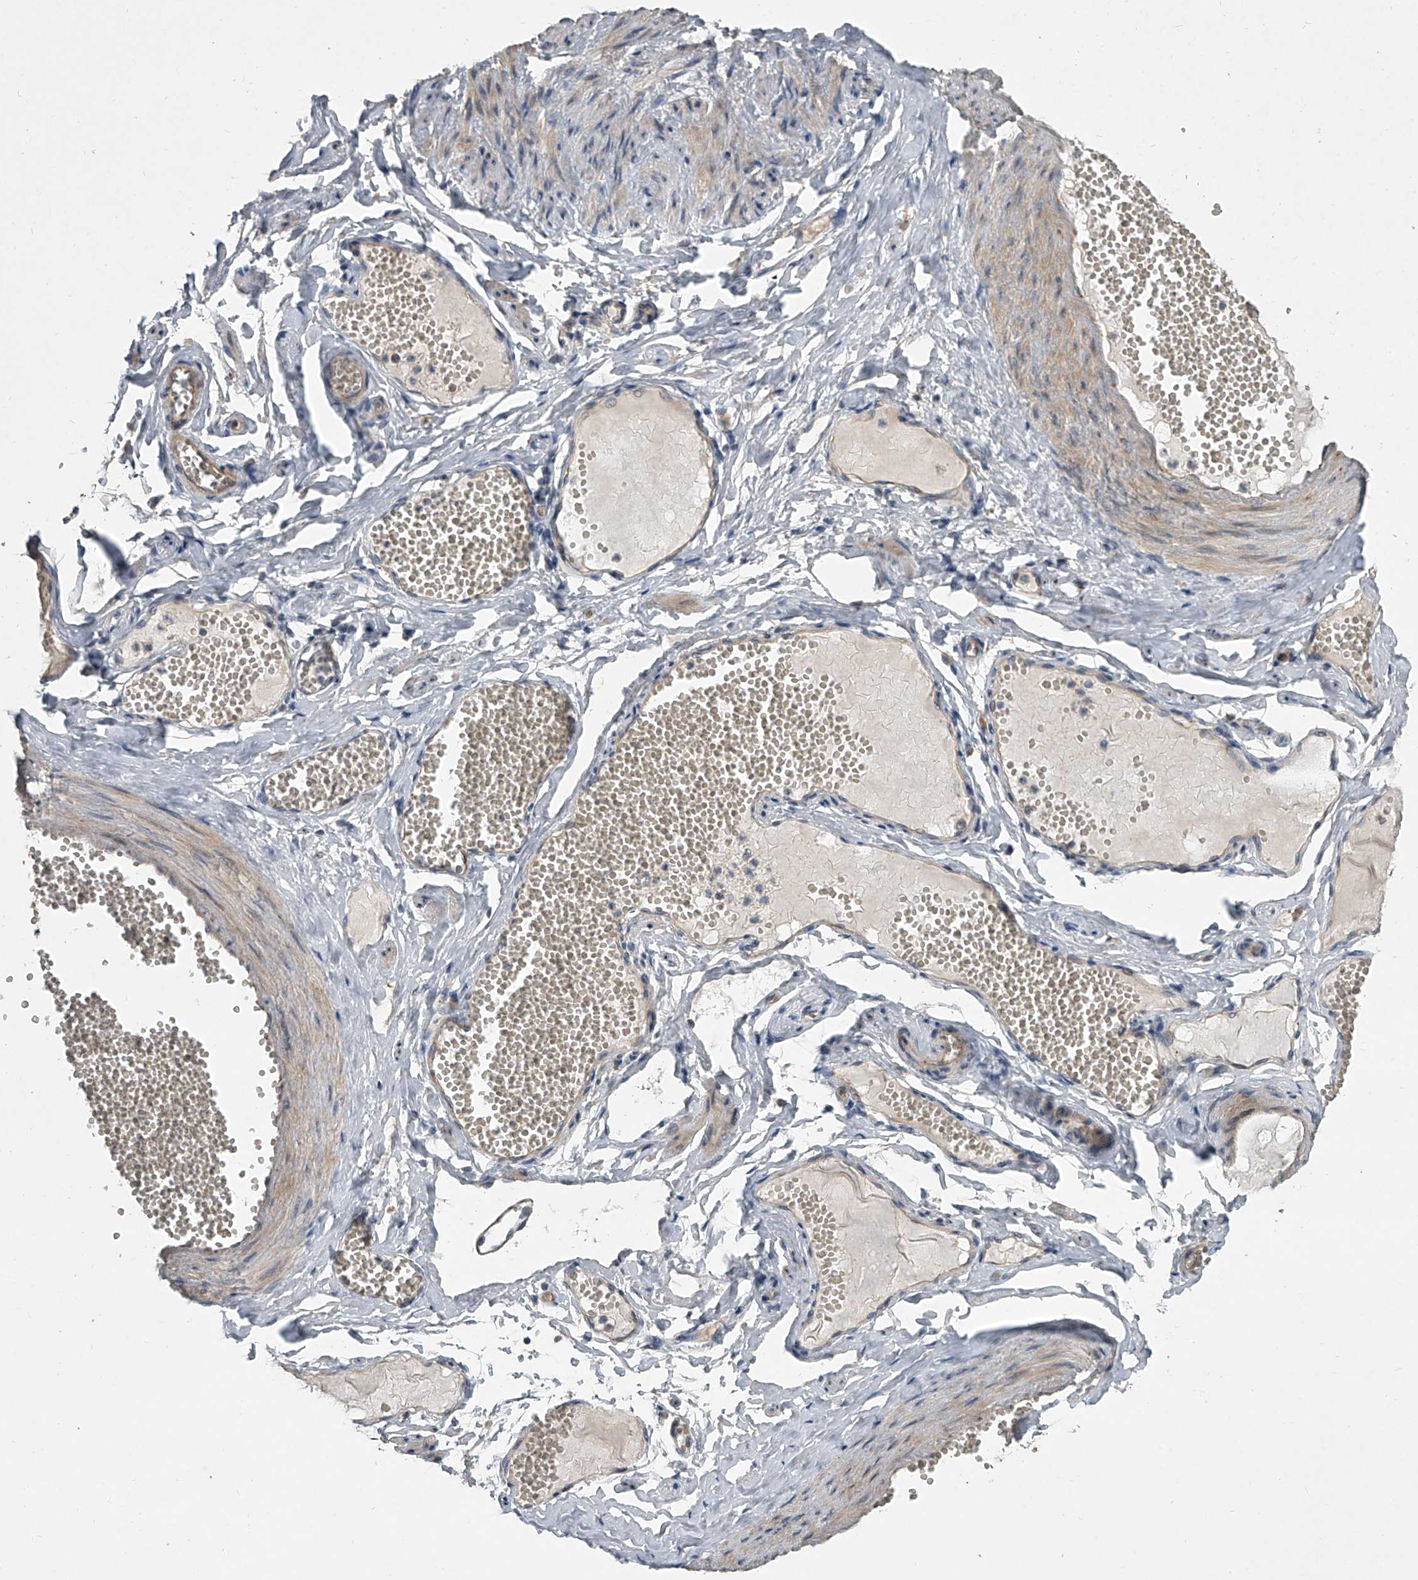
{"staining": {"intensity": "moderate", "quantity": ">75%", "location": "cytoplasmic/membranous"}, "tissue": "adipose tissue", "cell_type": "Adipocytes", "image_type": "normal", "snomed": [{"axis": "morphology", "description": "Normal tissue, NOS"}, {"axis": "topography", "description": "Smooth muscle"}, {"axis": "topography", "description": "Peripheral nerve tissue"}], "caption": "A histopathology image of human adipose tissue stained for a protein displays moderate cytoplasmic/membranous brown staining in adipocytes.", "gene": "DOCK9", "patient": {"sex": "female", "age": 39}}